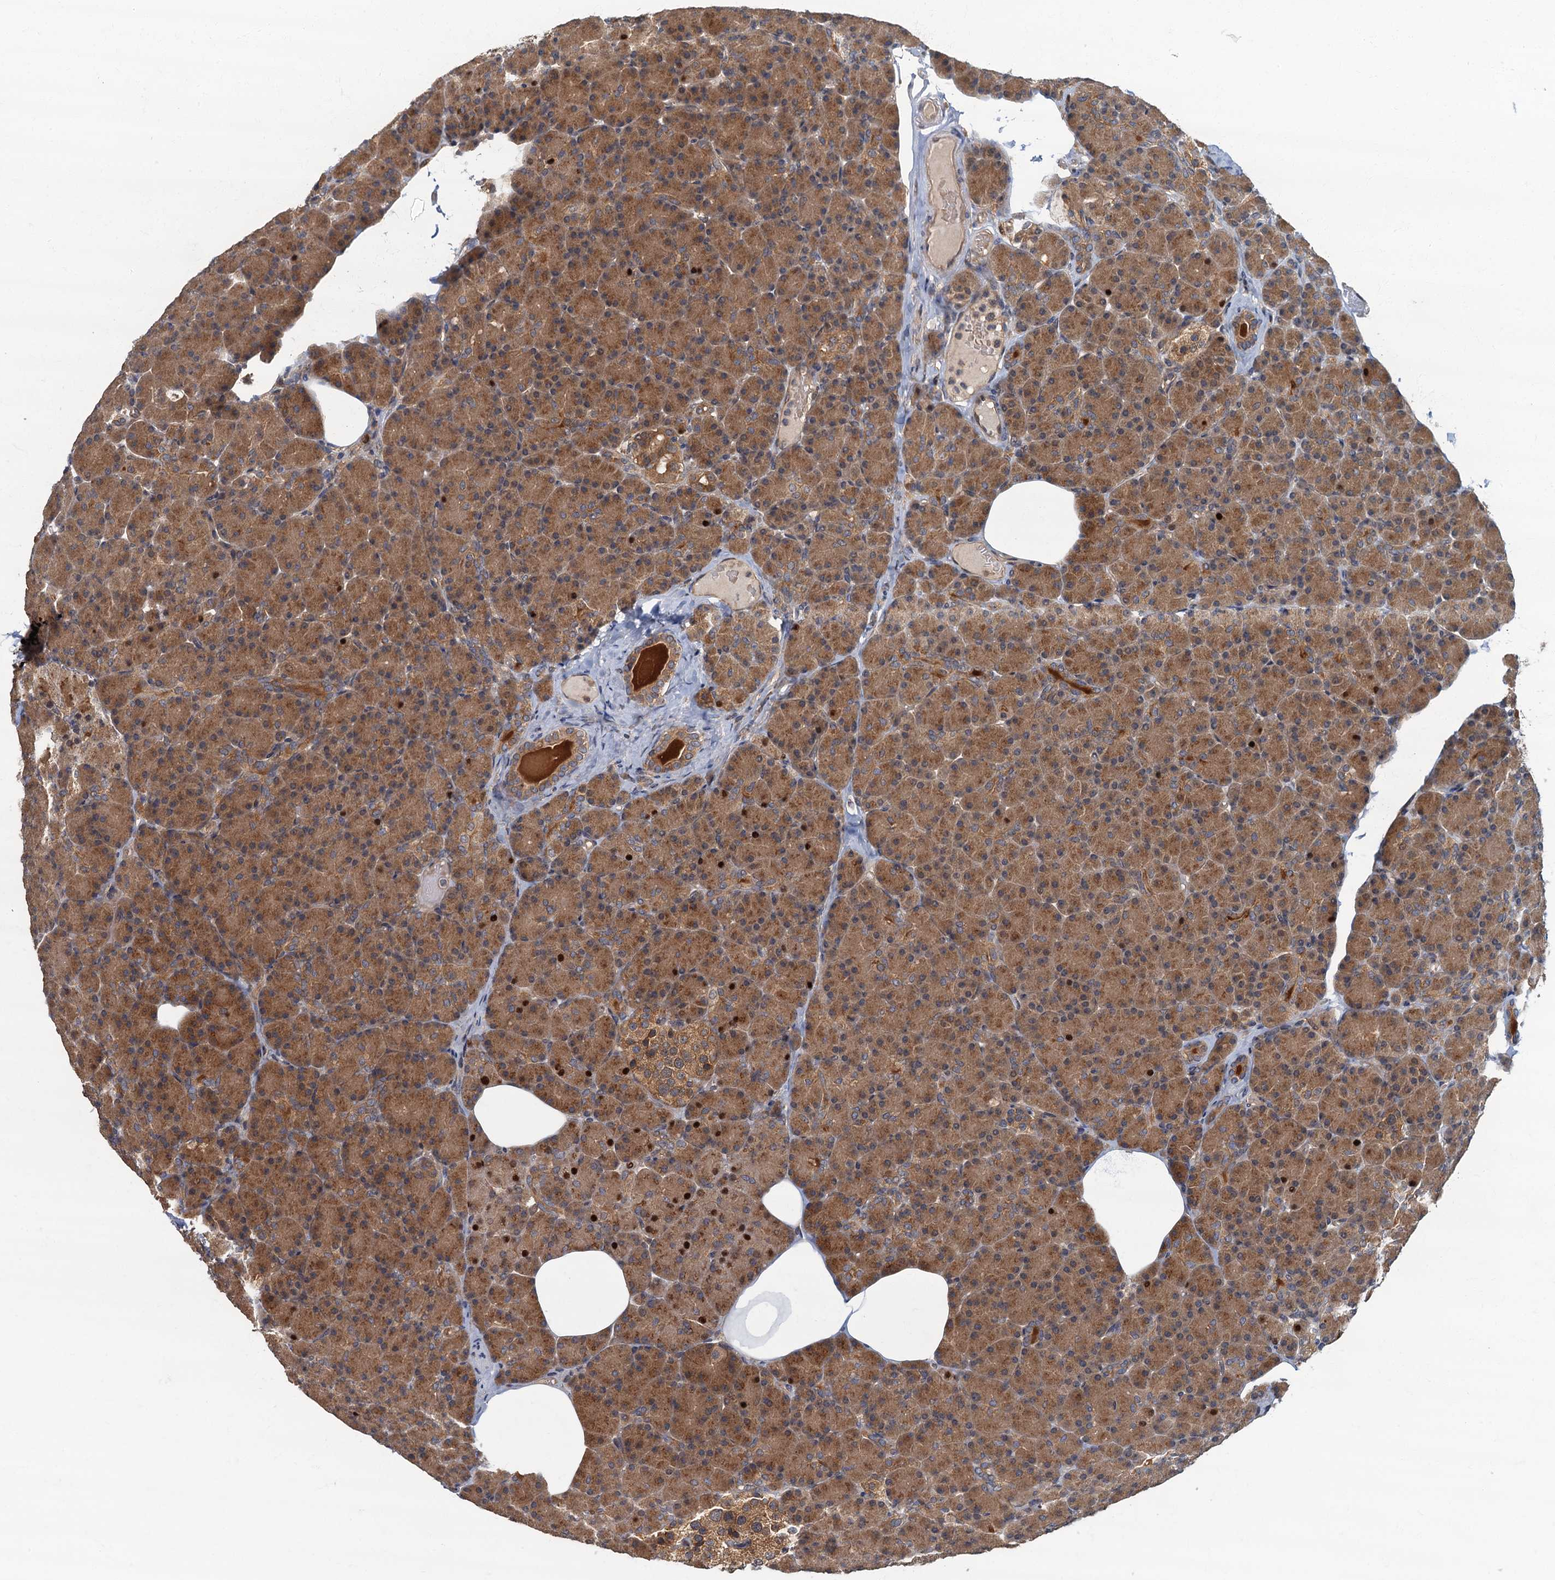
{"staining": {"intensity": "moderate", "quantity": ">75%", "location": "cytoplasmic/membranous"}, "tissue": "pancreas", "cell_type": "Exocrine glandular cells", "image_type": "normal", "snomed": [{"axis": "morphology", "description": "Normal tissue, NOS"}, {"axis": "topography", "description": "Pancreas"}], "caption": "Immunohistochemistry (IHC) (DAB) staining of benign human pancreas reveals moderate cytoplasmic/membranous protein staining in about >75% of exocrine glandular cells.", "gene": "TBCK", "patient": {"sex": "female", "age": 43}}